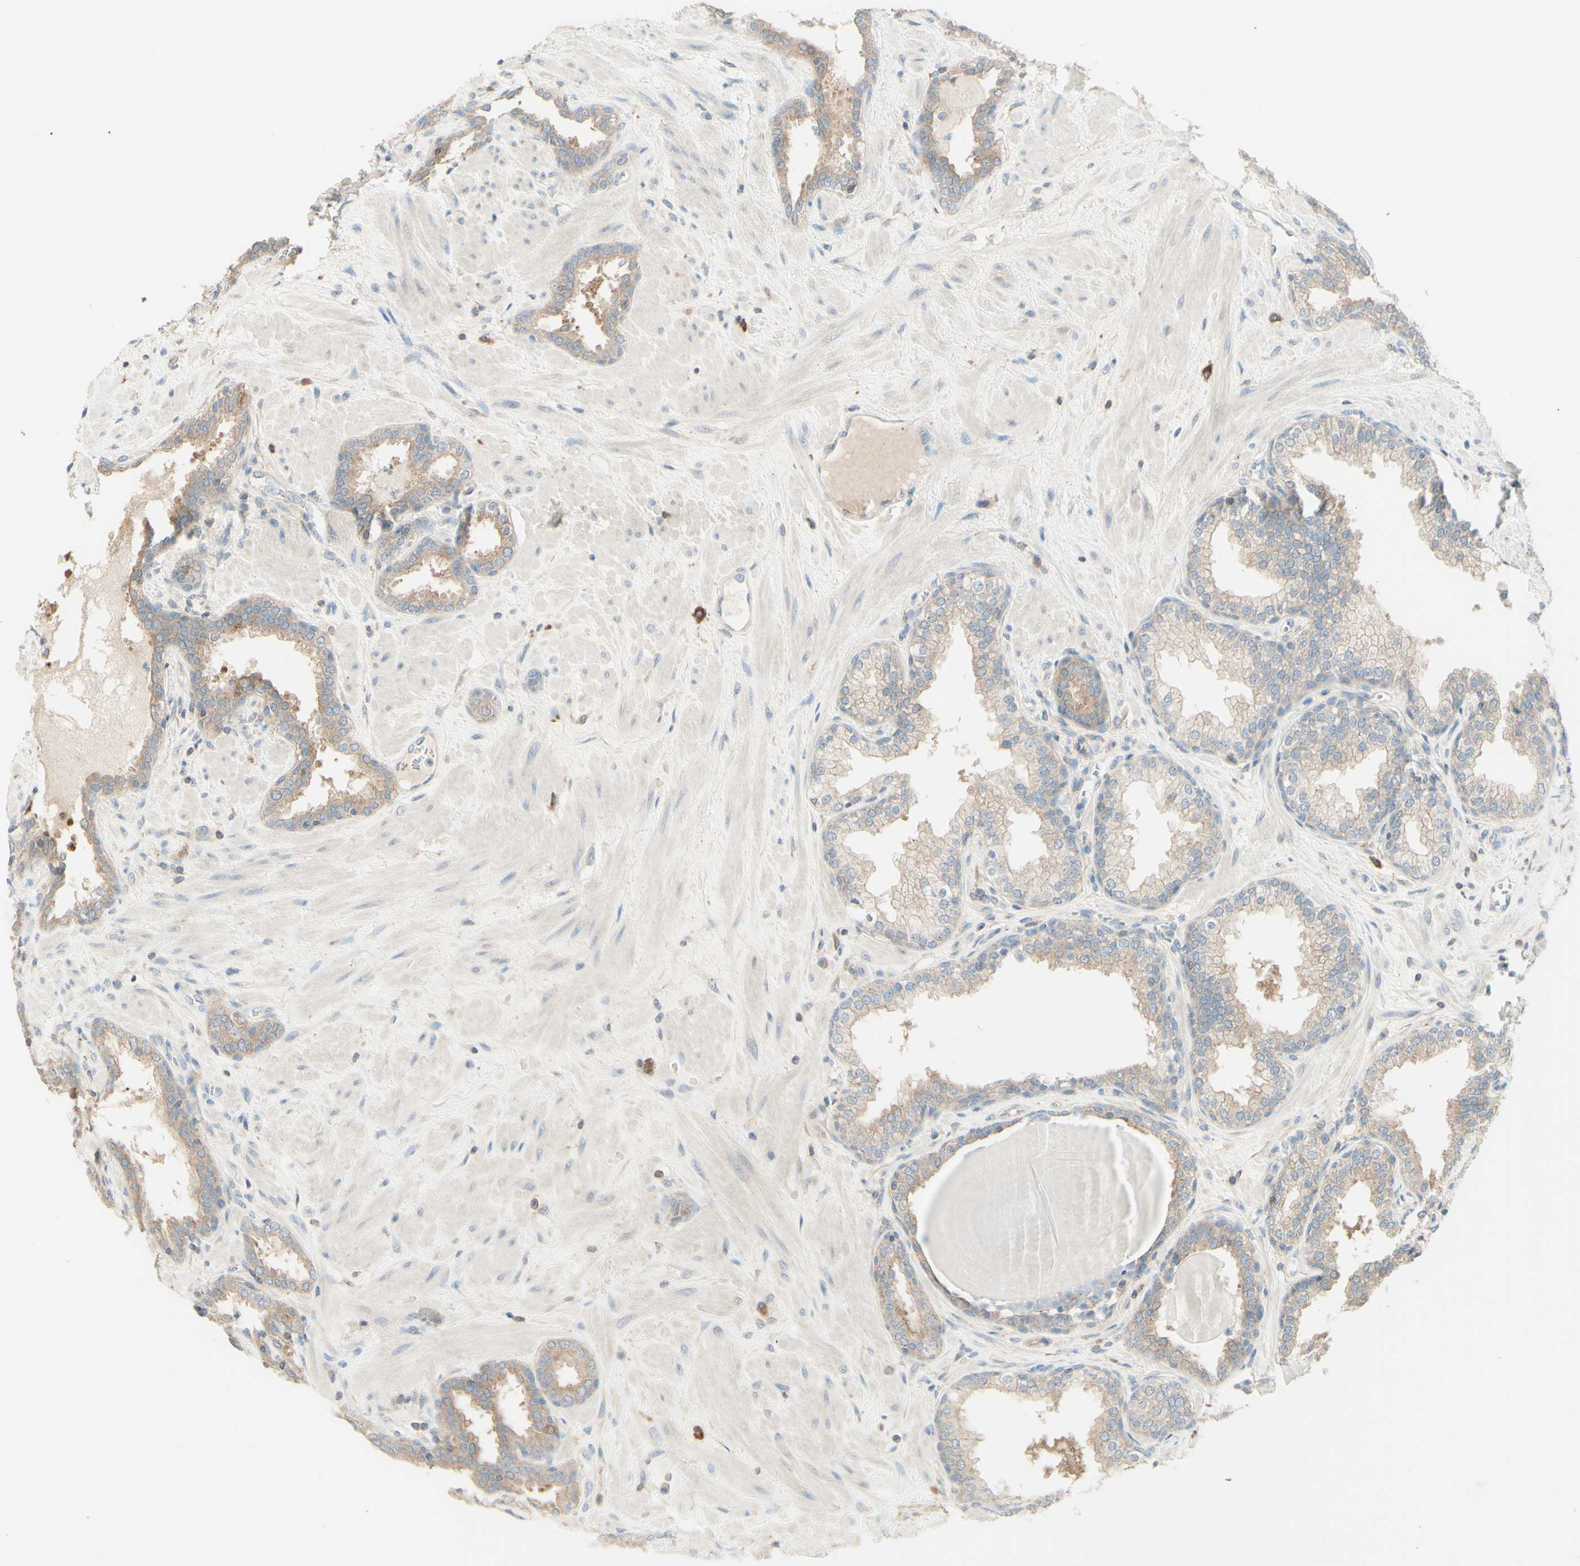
{"staining": {"intensity": "weak", "quantity": ">75%", "location": "cytoplasmic/membranous"}, "tissue": "prostate", "cell_type": "Glandular cells", "image_type": "normal", "snomed": [{"axis": "morphology", "description": "Normal tissue, NOS"}, {"axis": "topography", "description": "Prostate"}], "caption": "A photomicrograph showing weak cytoplasmic/membranous expression in approximately >75% of glandular cells in normal prostate, as visualized by brown immunohistochemical staining.", "gene": "MTM1", "patient": {"sex": "male", "age": 51}}